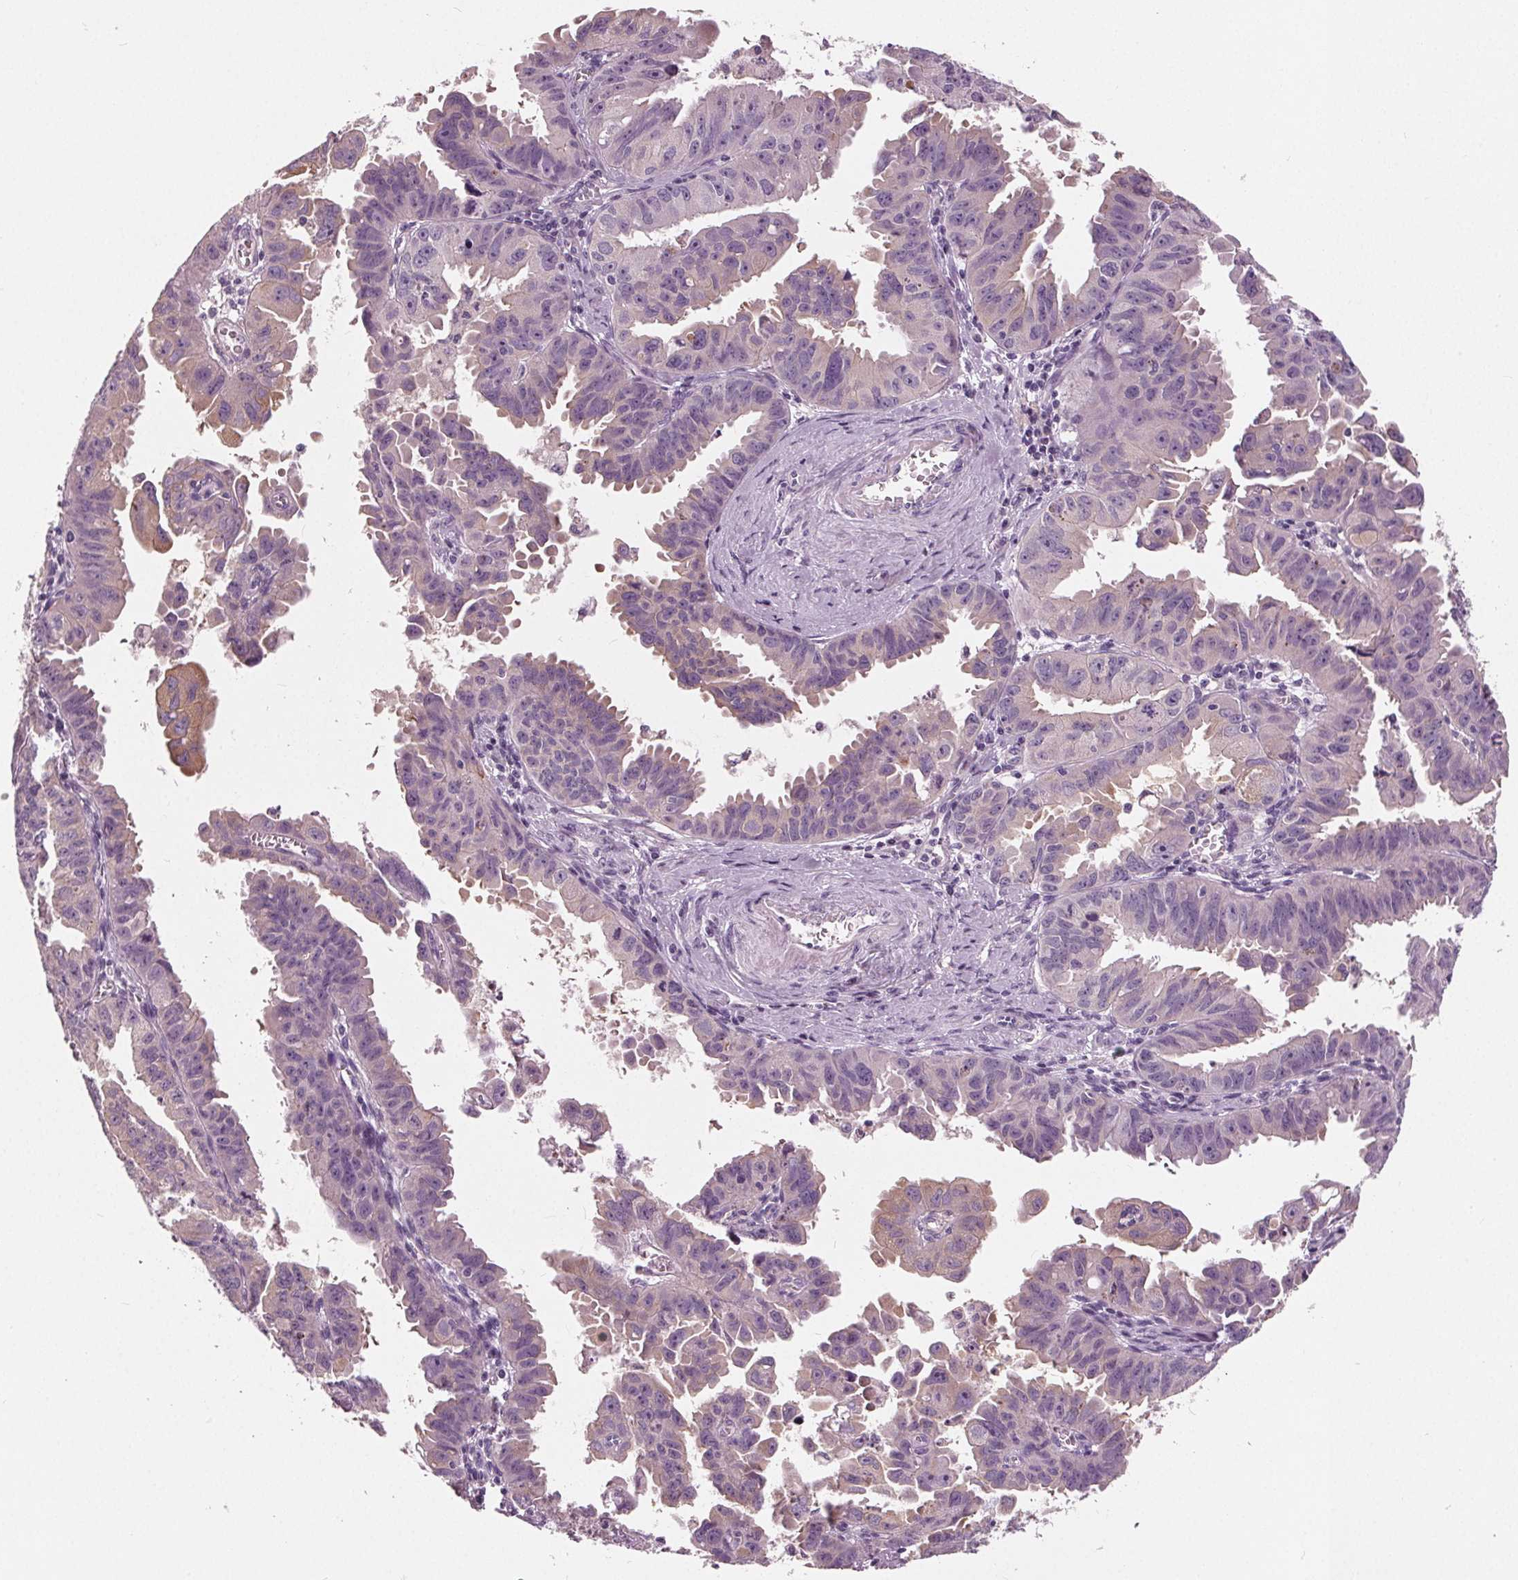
{"staining": {"intensity": "moderate", "quantity": "<25%", "location": "cytoplasmic/membranous"}, "tissue": "ovarian cancer", "cell_type": "Tumor cells", "image_type": "cancer", "snomed": [{"axis": "morphology", "description": "Carcinoma, endometroid"}, {"axis": "topography", "description": "Ovary"}], "caption": "Endometroid carcinoma (ovarian) stained with a brown dye shows moderate cytoplasmic/membranous positive expression in approximately <25% of tumor cells.", "gene": "LHFPL7", "patient": {"sex": "female", "age": 85}}